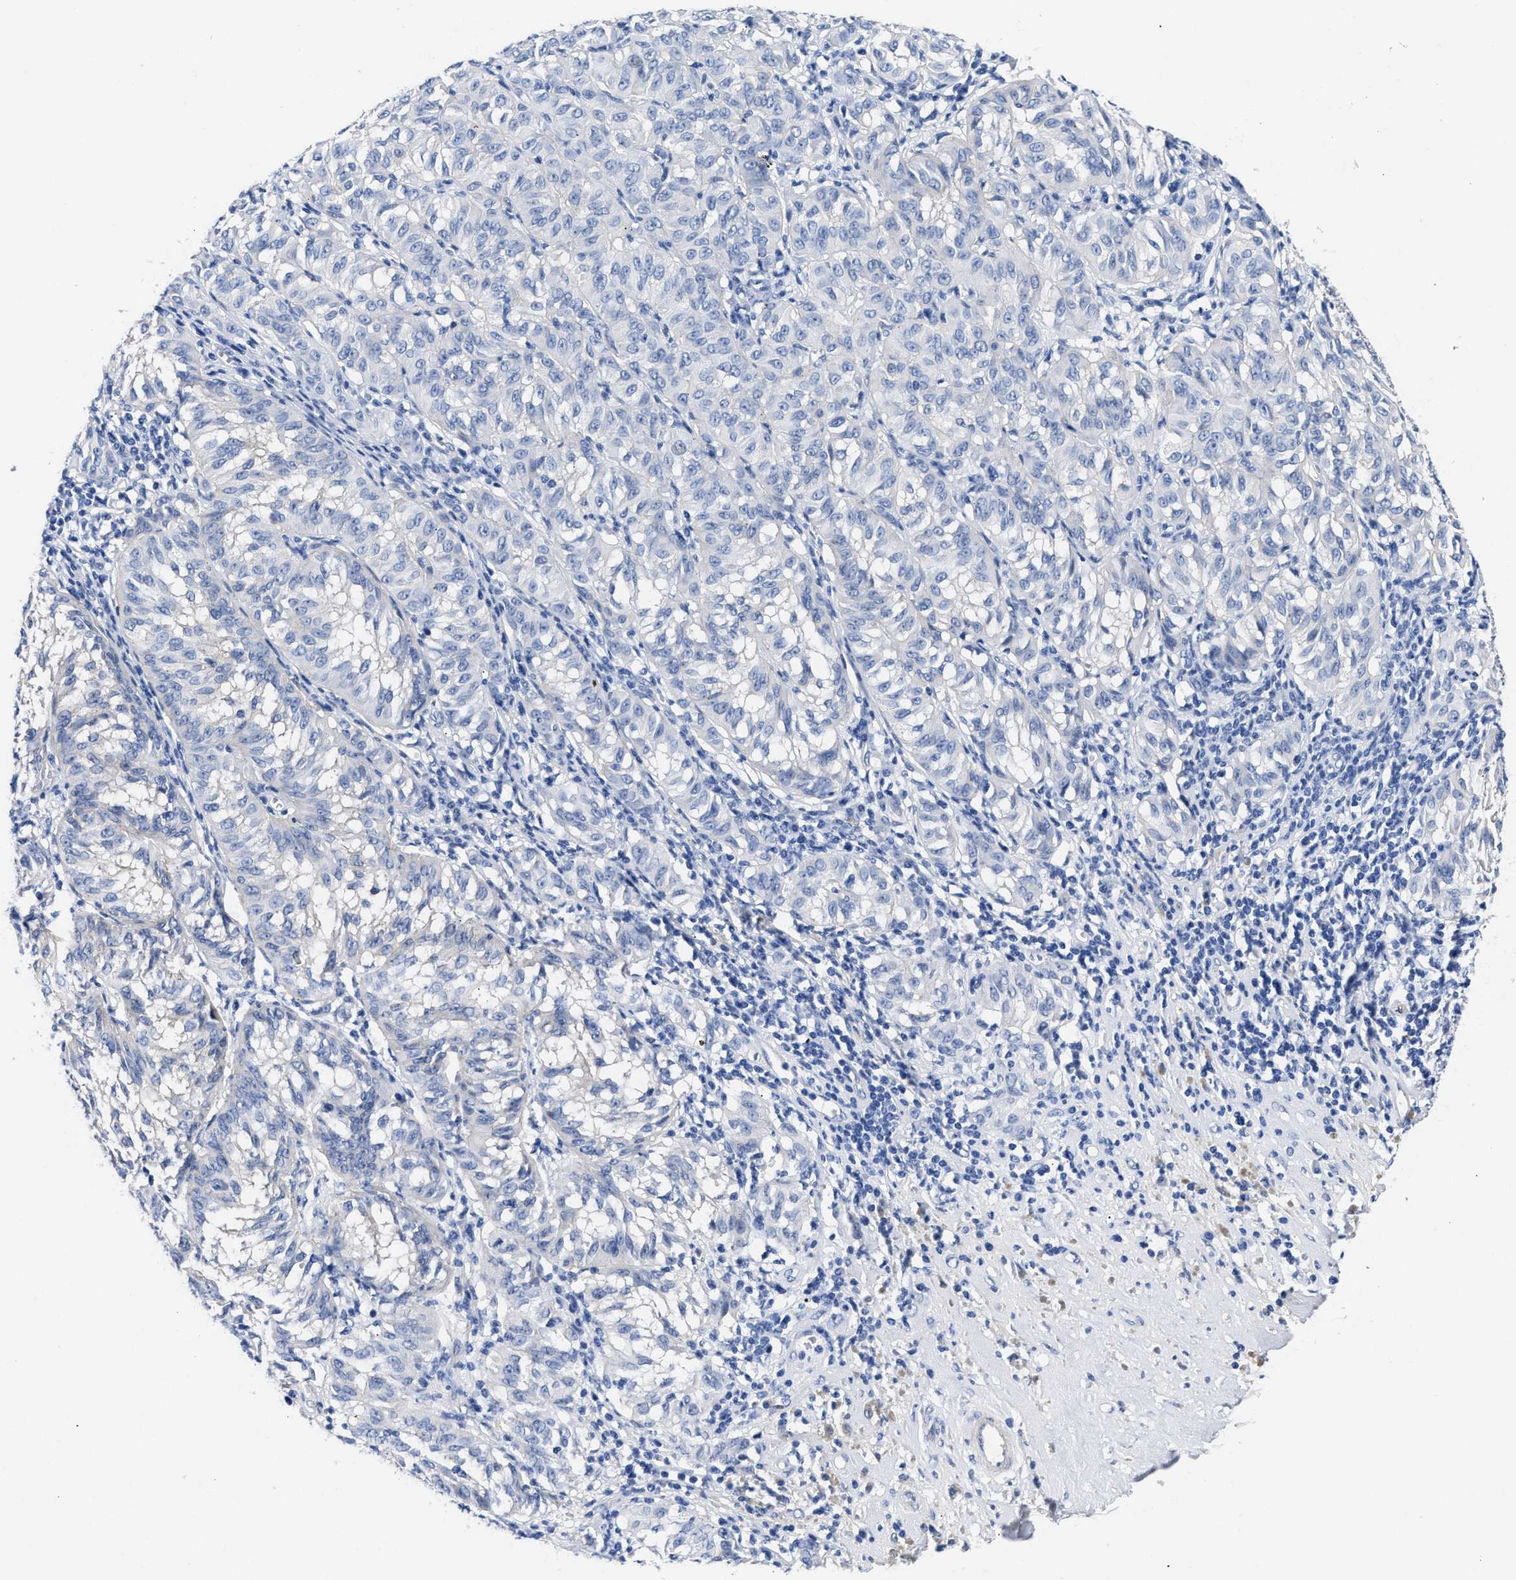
{"staining": {"intensity": "negative", "quantity": "none", "location": "none"}, "tissue": "melanoma", "cell_type": "Tumor cells", "image_type": "cancer", "snomed": [{"axis": "morphology", "description": "Malignant melanoma, NOS"}, {"axis": "topography", "description": "Skin"}], "caption": "Human melanoma stained for a protein using IHC displays no positivity in tumor cells.", "gene": "TRIM29", "patient": {"sex": "female", "age": 72}}